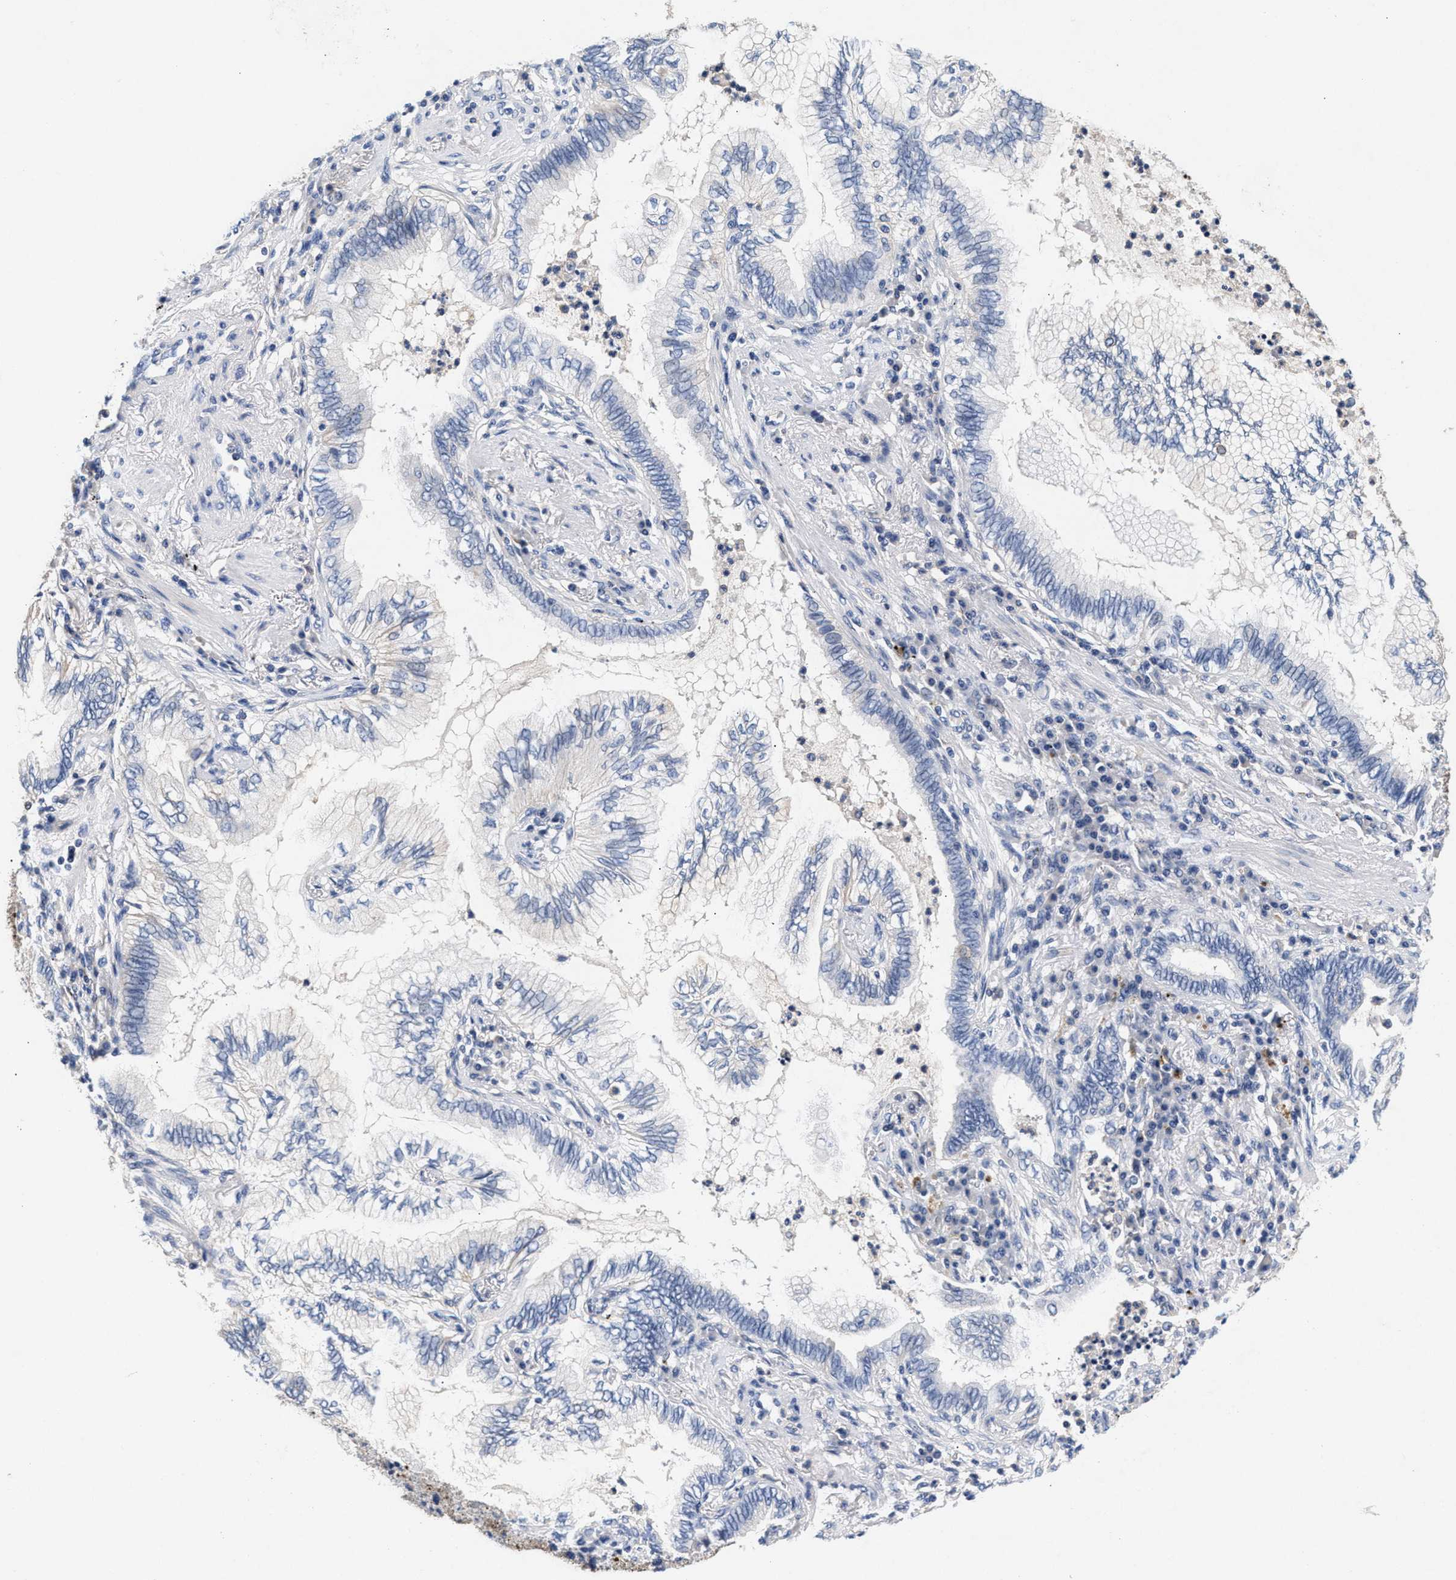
{"staining": {"intensity": "negative", "quantity": "none", "location": "none"}, "tissue": "lung cancer", "cell_type": "Tumor cells", "image_type": "cancer", "snomed": [{"axis": "morphology", "description": "Normal tissue, NOS"}, {"axis": "morphology", "description": "Adenocarcinoma, NOS"}, {"axis": "topography", "description": "Bronchus"}, {"axis": "topography", "description": "Lung"}], "caption": "Protein analysis of lung cancer (adenocarcinoma) reveals no significant expression in tumor cells.", "gene": "GNAI3", "patient": {"sex": "female", "age": 70}}